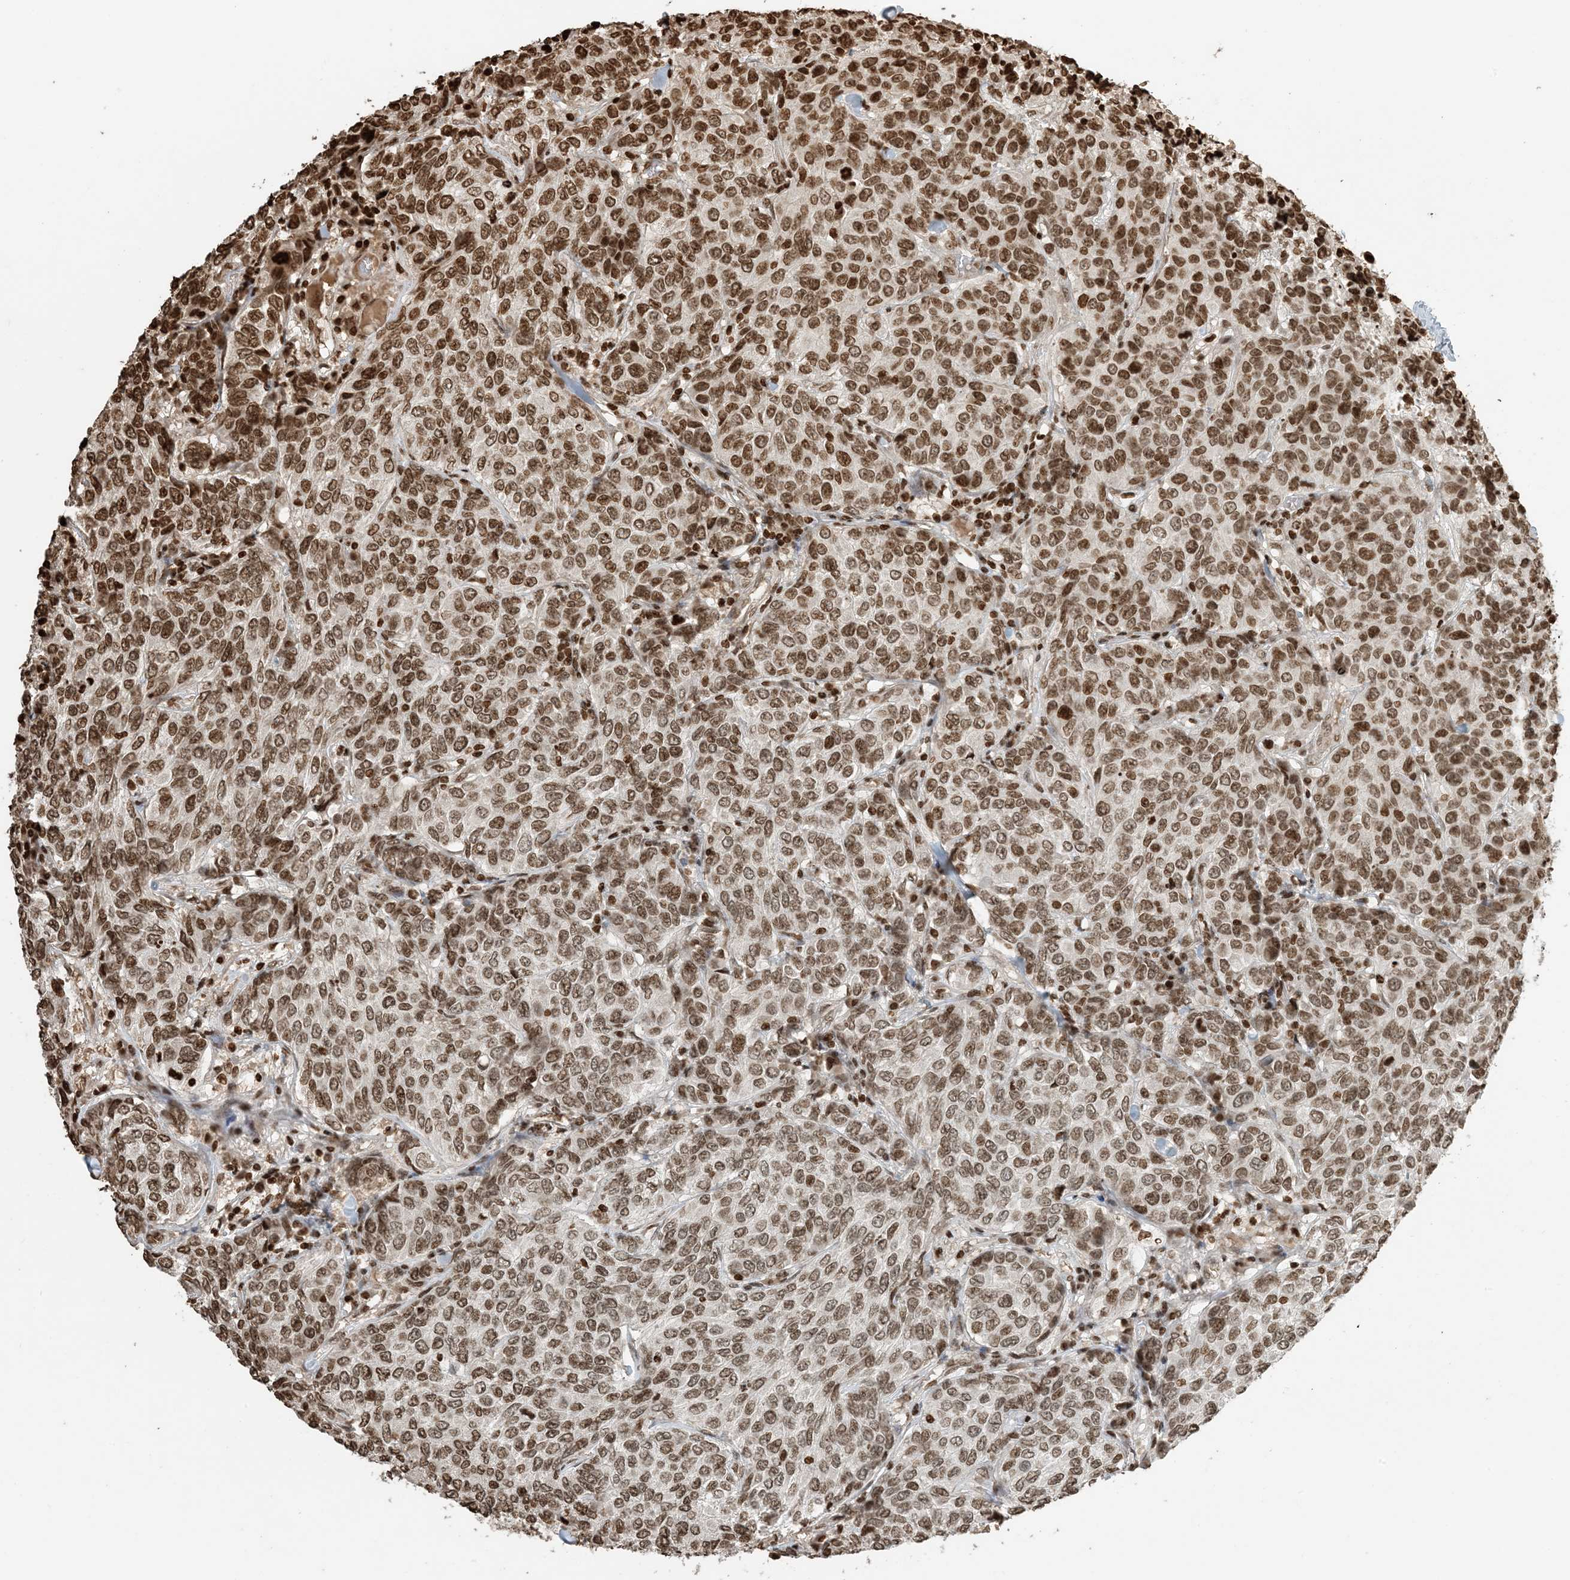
{"staining": {"intensity": "moderate", "quantity": ">75%", "location": "nuclear"}, "tissue": "breast cancer", "cell_type": "Tumor cells", "image_type": "cancer", "snomed": [{"axis": "morphology", "description": "Duct carcinoma"}, {"axis": "topography", "description": "Breast"}], "caption": "A micrograph showing moderate nuclear staining in approximately >75% of tumor cells in breast cancer (invasive ductal carcinoma), as visualized by brown immunohistochemical staining.", "gene": "H3-3B", "patient": {"sex": "female", "age": 55}}